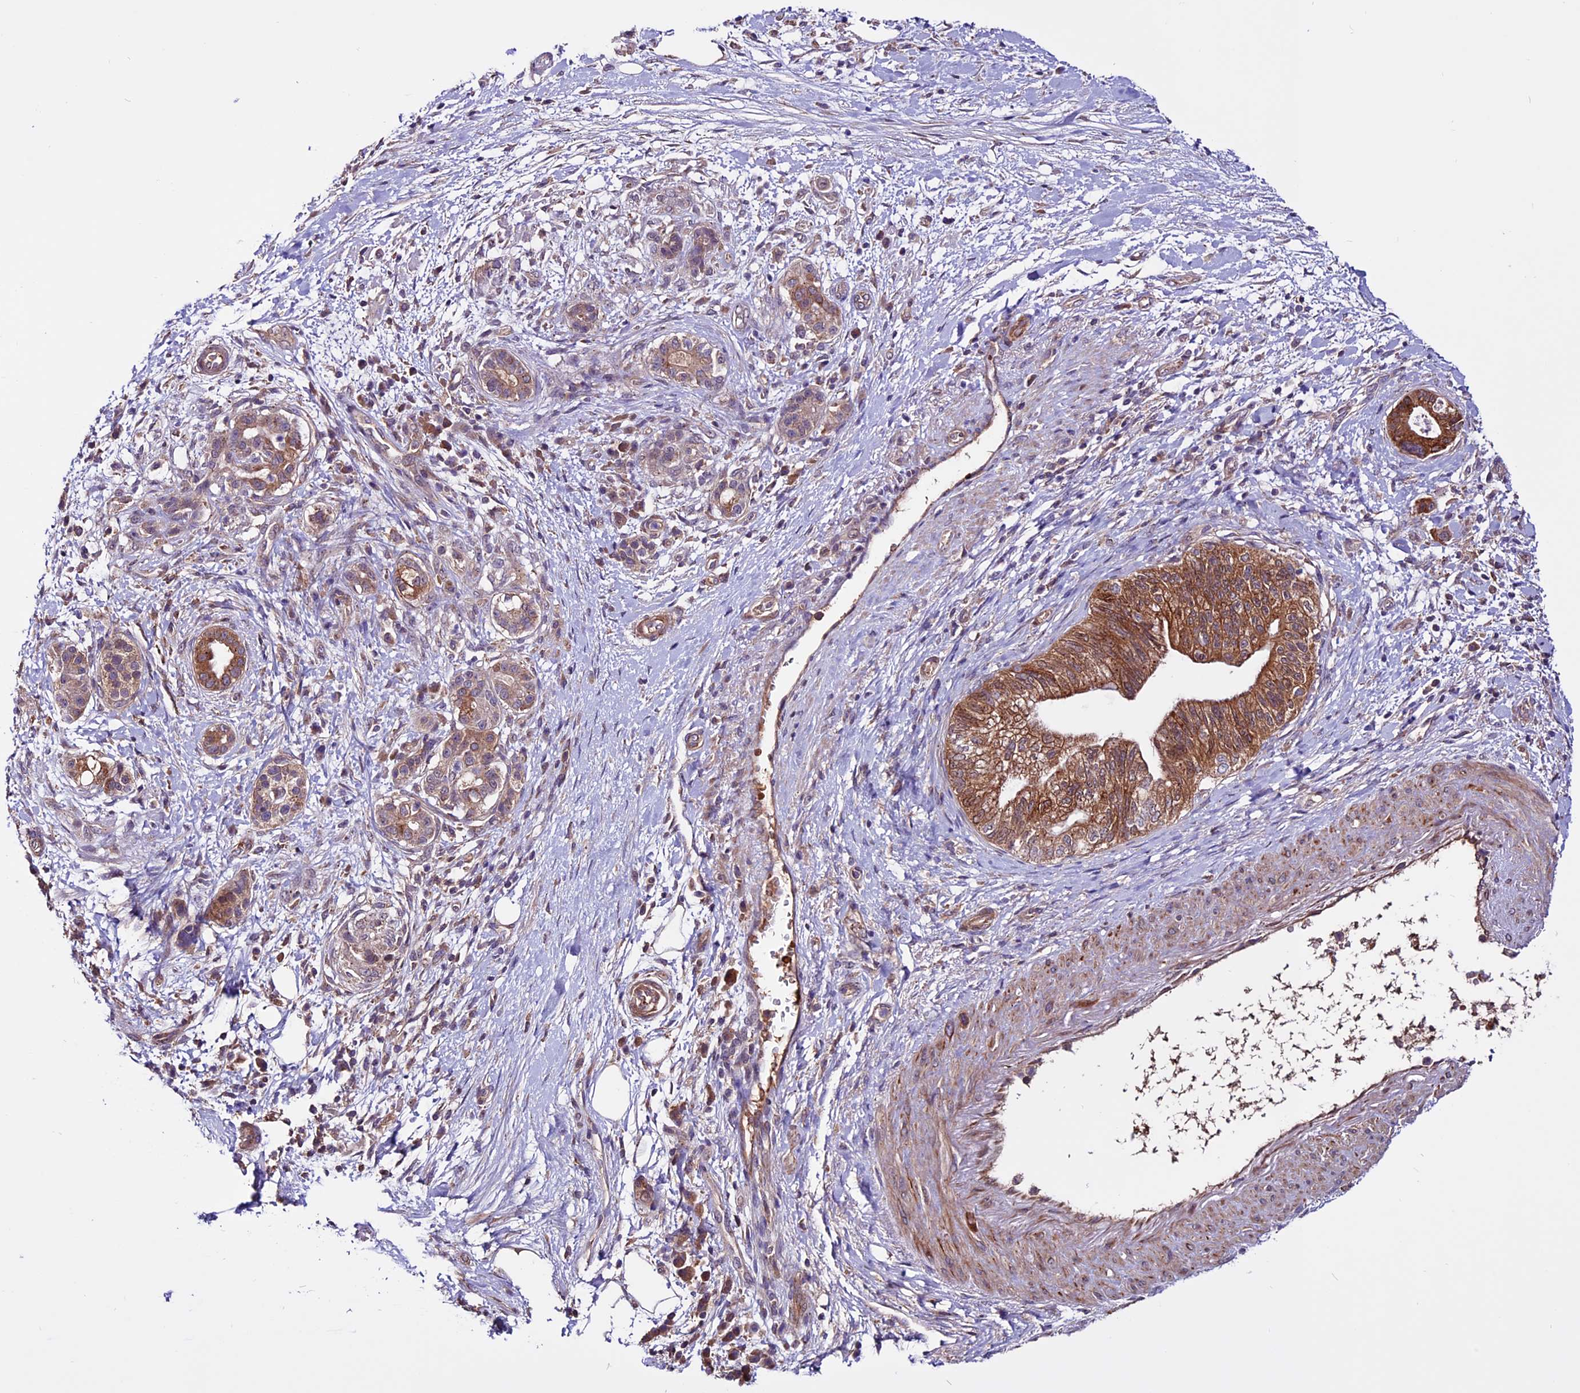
{"staining": {"intensity": "strong", "quantity": "25%-75%", "location": "cytoplasmic/membranous"}, "tissue": "pancreatic cancer", "cell_type": "Tumor cells", "image_type": "cancer", "snomed": [{"axis": "morphology", "description": "Adenocarcinoma, NOS"}, {"axis": "topography", "description": "Pancreas"}], "caption": "The photomicrograph displays staining of pancreatic cancer, revealing strong cytoplasmic/membranous protein staining (brown color) within tumor cells. Using DAB (3,3'-diaminobenzidine) (brown) and hematoxylin (blue) stains, captured at high magnification using brightfield microscopy.", "gene": "RINL", "patient": {"sex": "female", "age": 73}}